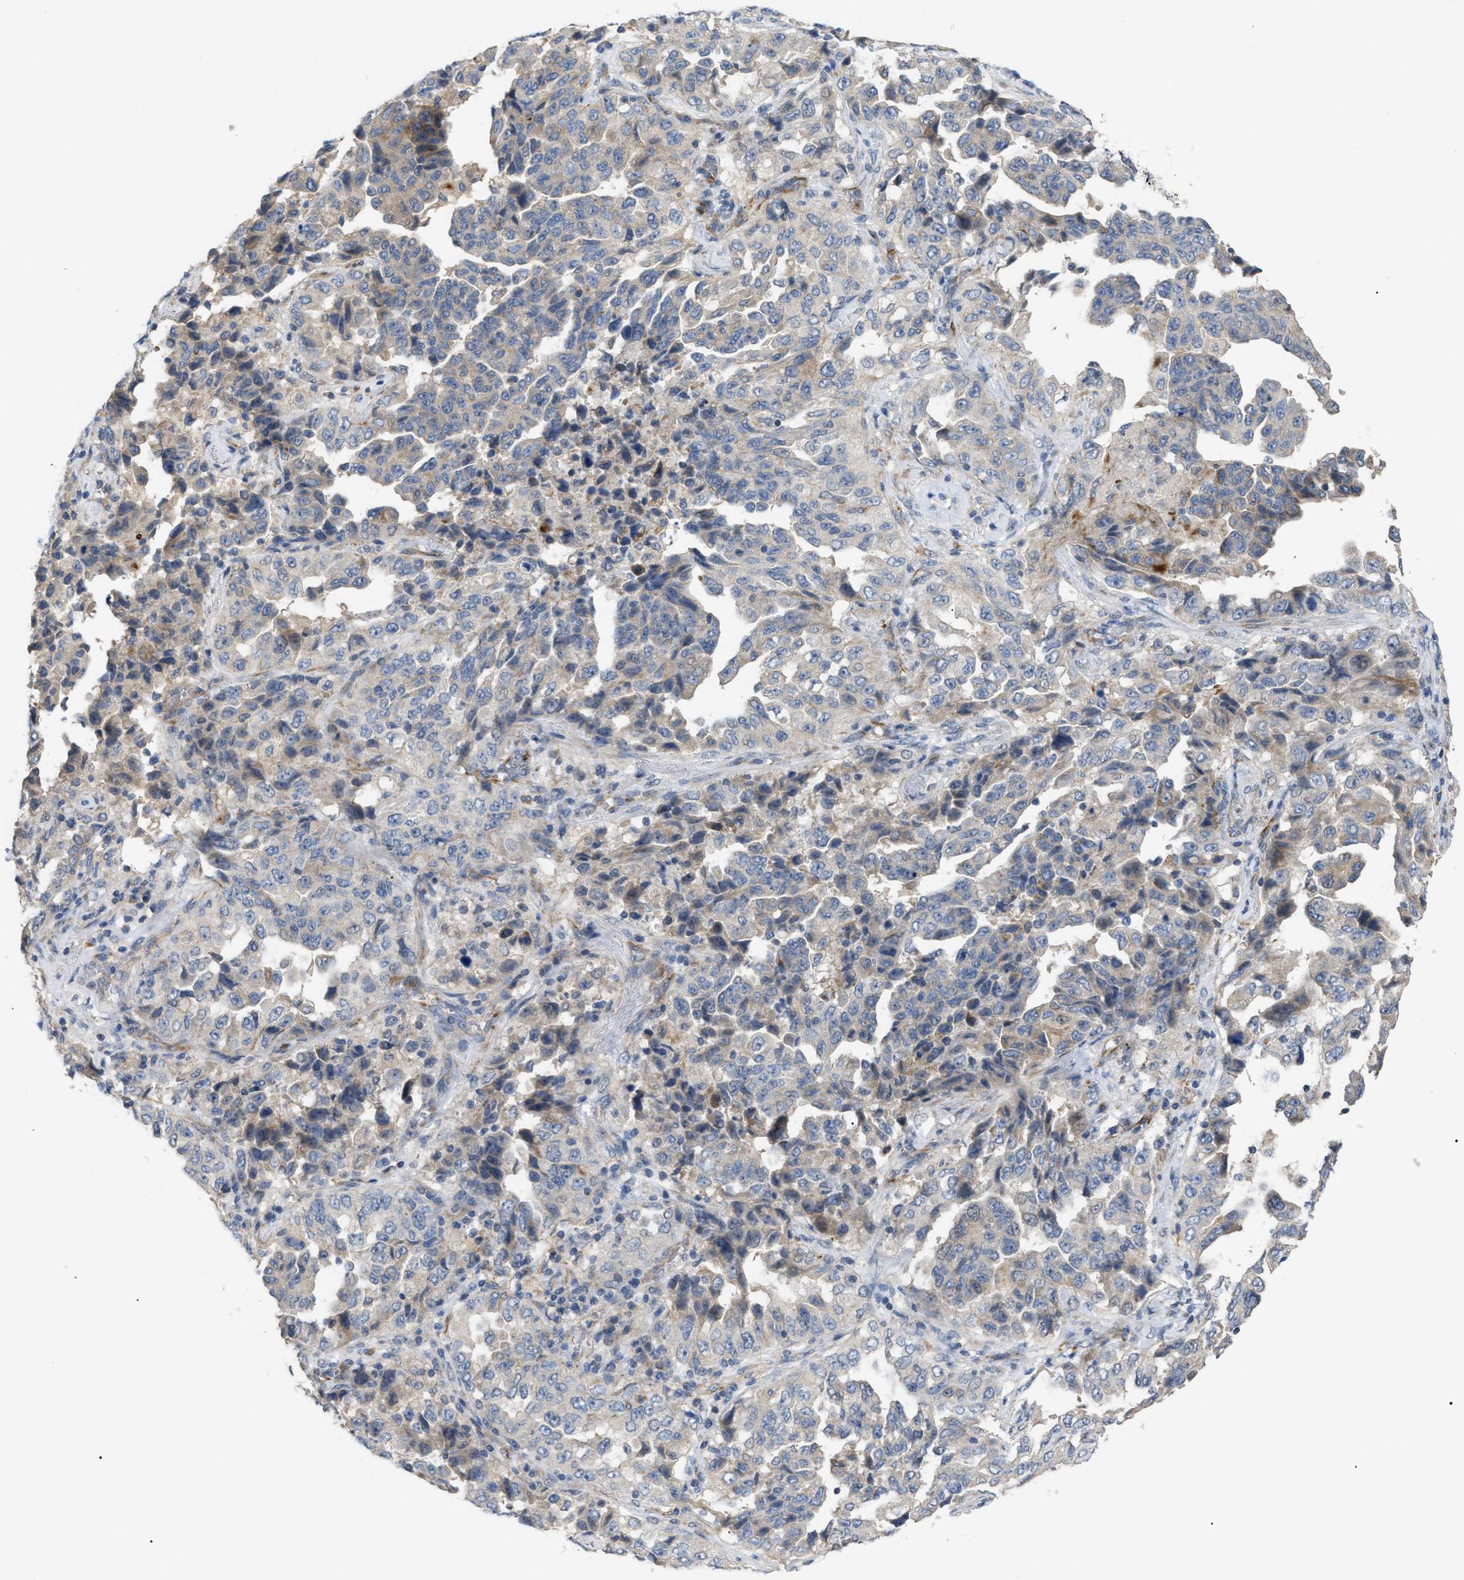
{"staining": {"intensity": "weak", "quantity": "25%-75%", "location": "cytoplasmic/membranous"}, "tissue": "lung cancer", "cell_type": "Tumor cells", "image_type": "cancer", "snomed": [{"axis": "morphology", "description": "Adenocarcinoma, NOS"}, {"axis": "topography", "description": "Lung"}], "caption": "DAB (3,3'-diaminobenzidine) immunohistochemical staining of human lung cancer (adenocarcinoma) demonstrates weak cytoplasmic/membranous protein staining in about 25%-75% of tumor cells. (DAB = brown stain, brightfield microscopy at high magnification).", "gene": "DHX58", "patient": {"sex": "female", "age": 51}}